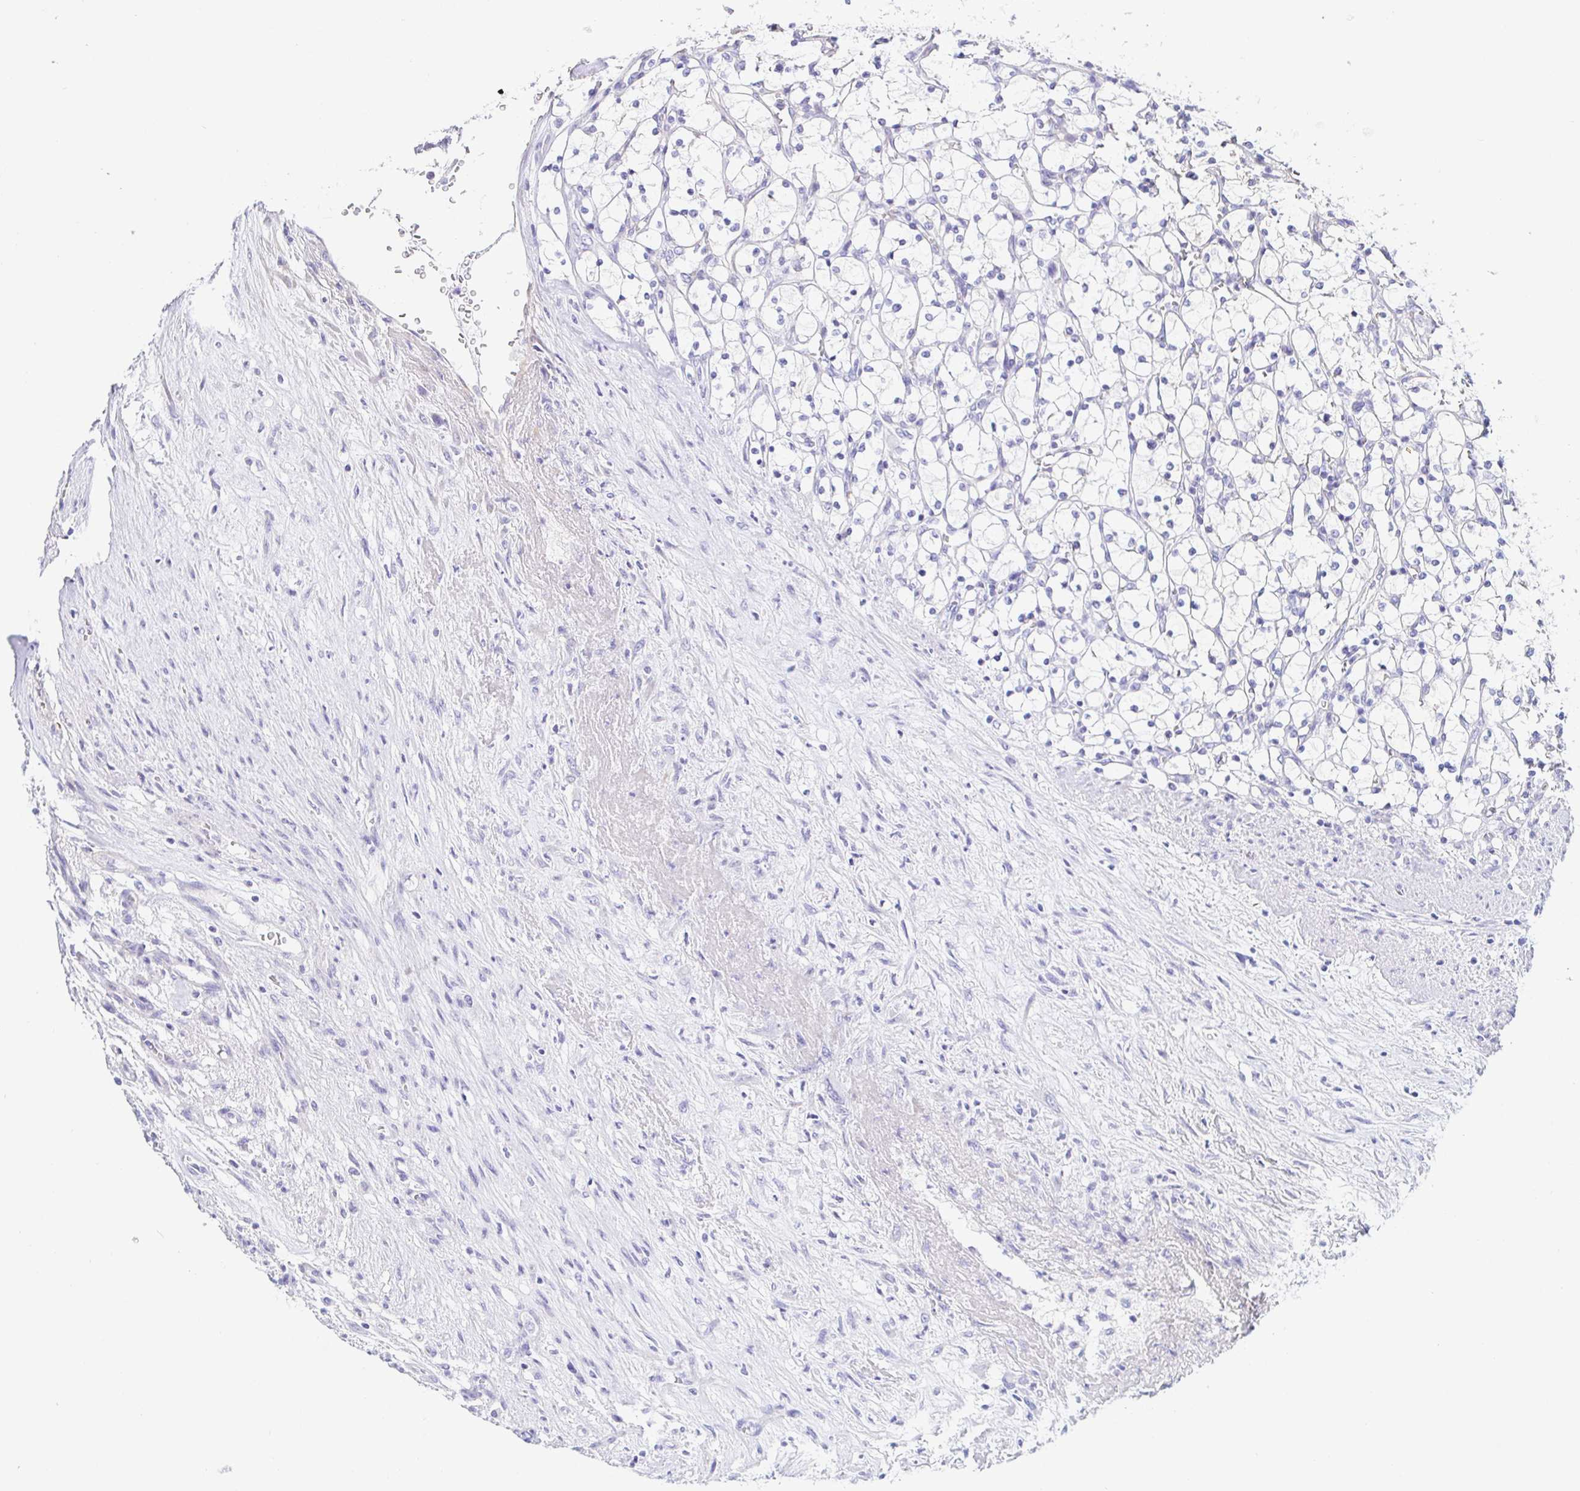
{"staining": {"intensity": "negative", "quantity": "none", "location": "none"}, "tissue": "renal cancer", "cell_type": "Tumor cells", "image_type": "cancer", "snomed": [{"axis": "morphology", "description": "Adenocarcinoma, NOS"}, {"axis": "topography", "description": "Kidney"}], "caption": "This histopathology image is of renal adenocarcinoma stained with immunohistochemistry to label a protein in brown with the nuclei are counter-stained blue. There is no staining in tumor cells.", "gene": "PINLYP", "patient": {"sex": "female", "age": 69}}